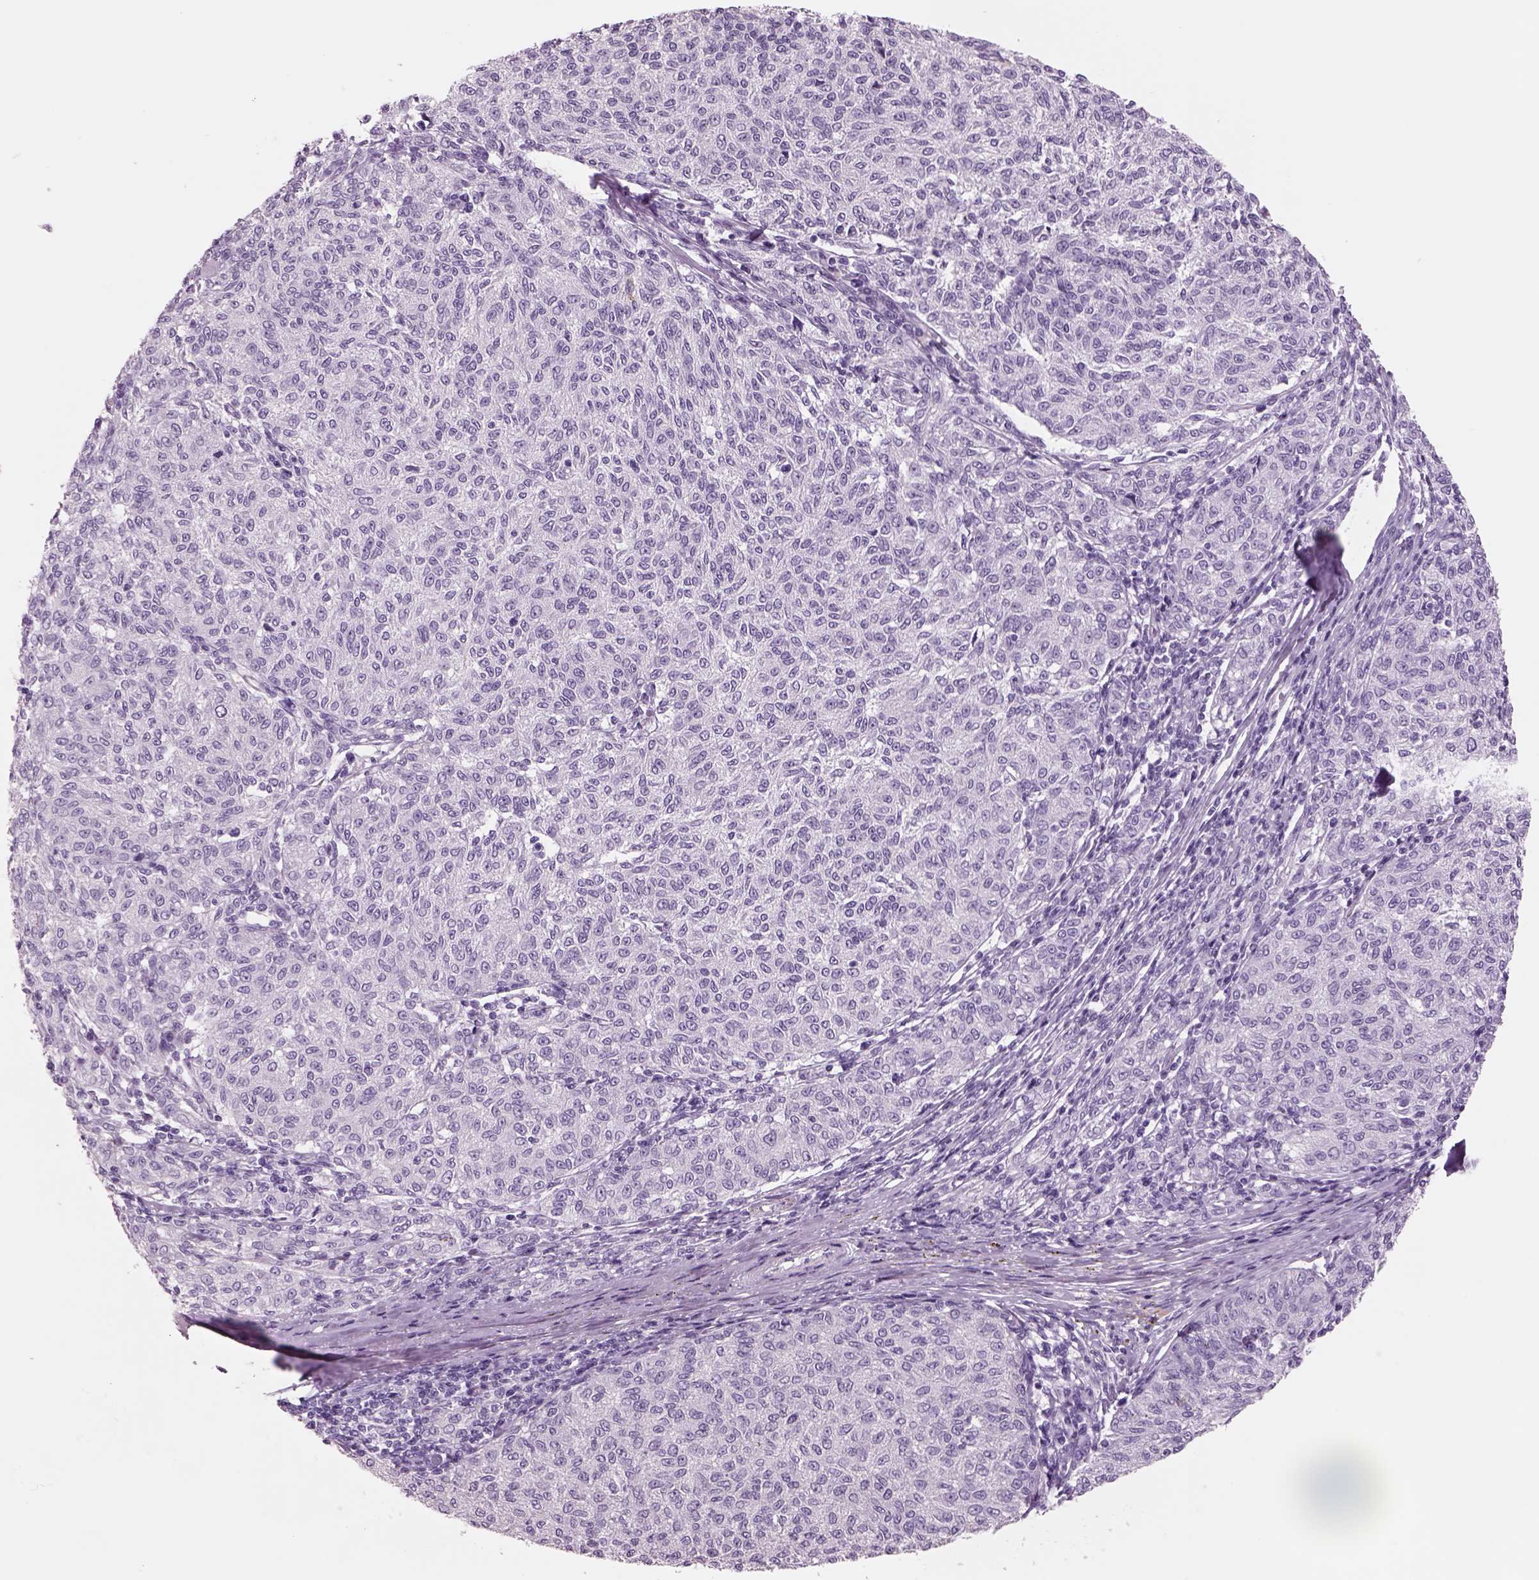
{"staining": {"intensity": "negative", "quantity": "none", "location": "none"}, "tissue": "melanoma", "cell_type": "Tumor cells", "image_type": "cancer", "snomed": [{"axis": "morphology", "description": "Malignant melanoma, NOS"}, {"axis": "topography", "description": "Skin"}], "caption": "IHC histopathology image of neoplastic tissue: malignant melanoma stained with DAB displays no significant protein positivity in tumor cells. (Brightfield microscopy of DAB immunohistochemistry at high magnification).", "gene": "RHO", "patient": {"sex": "female", "age": 72}}